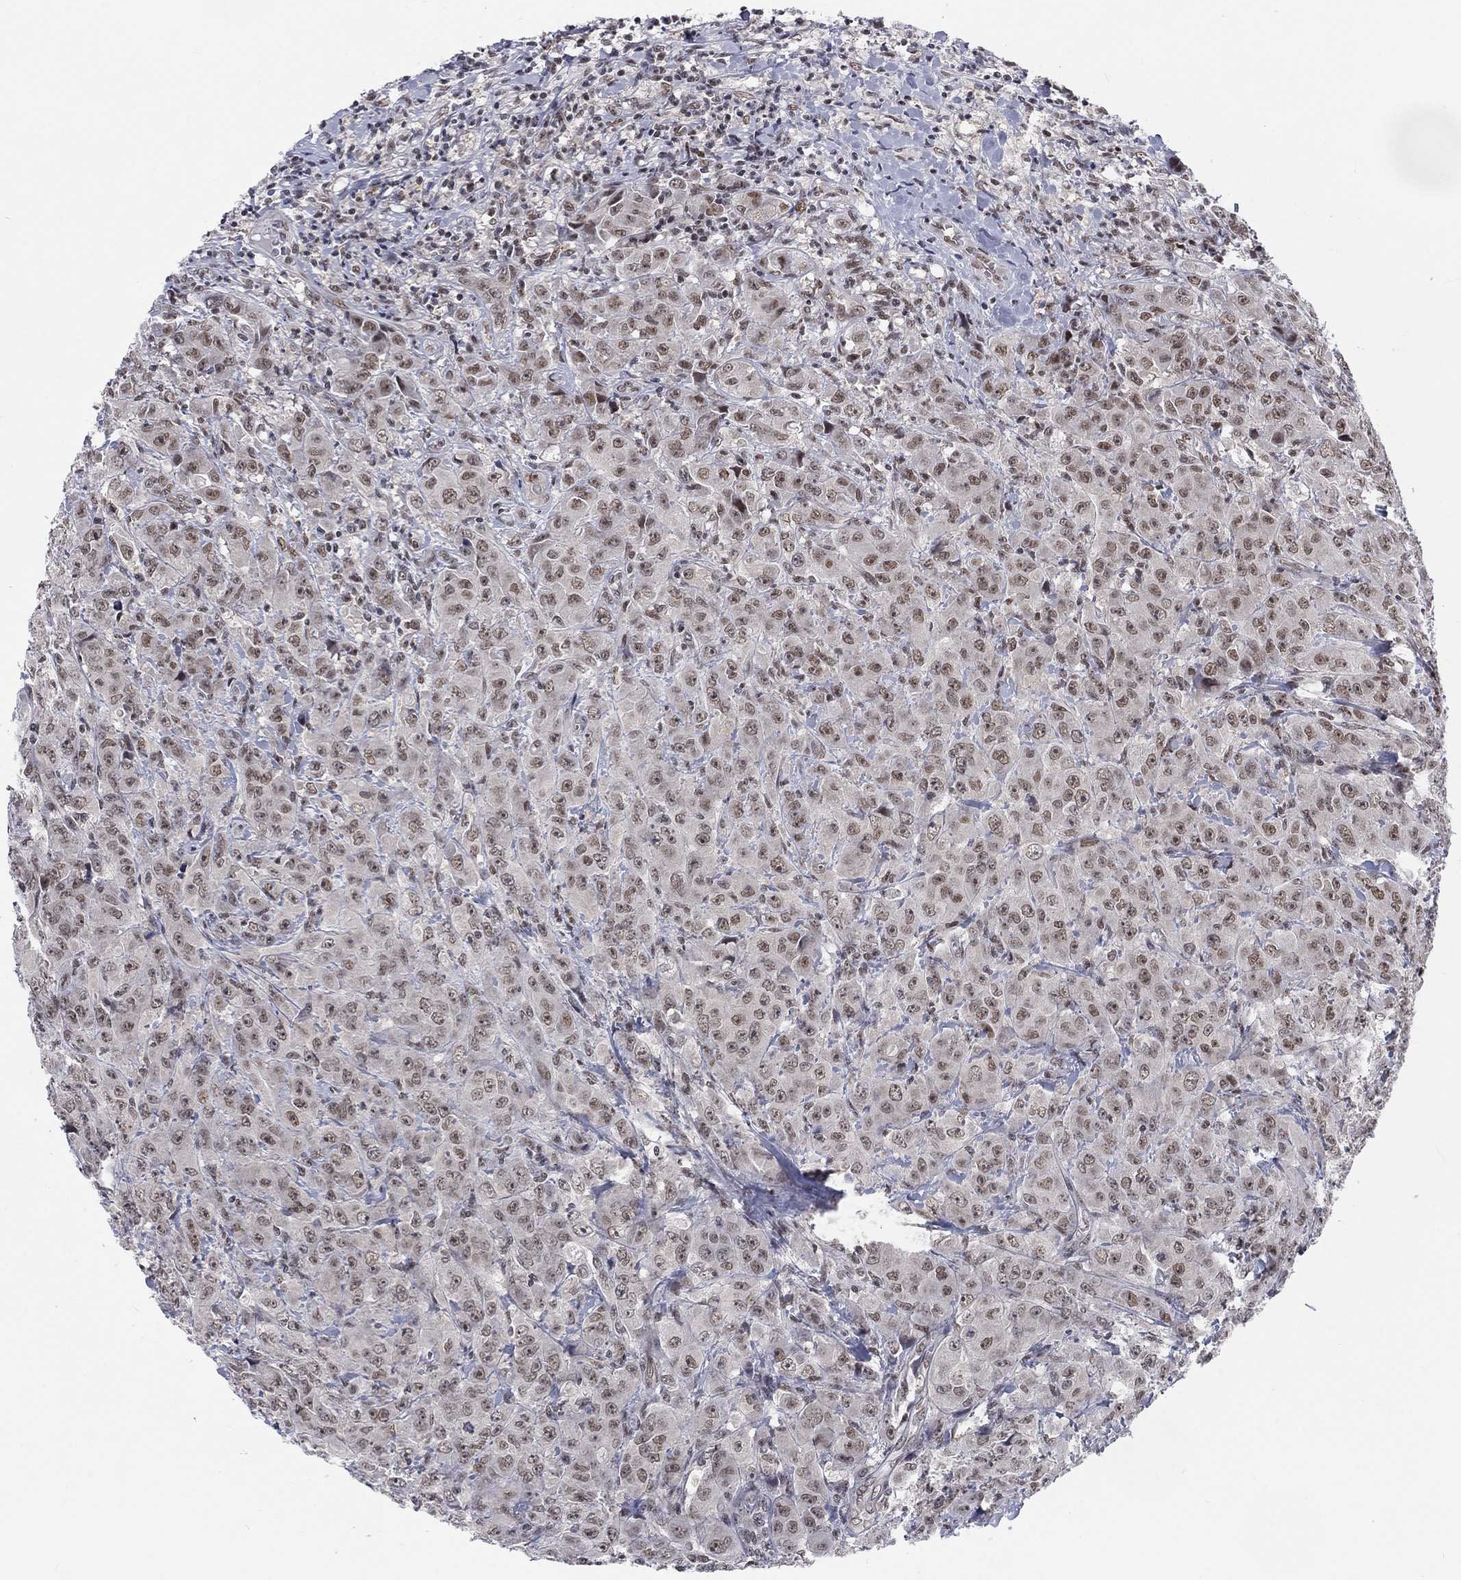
{"staining": {"intensity": "moderate", "quantity": "25%-75%", "location": "nuclear"}, "tissue": "breast cancer", "cell_type": "Tumor cells", "image_type": "cancer", "snomed": [{"axis": "morphology", "description": "Duct carcinoma"}, {"axis": "topography", "description": "Breast"}], "caption": "About 25%-75% of tumor cells in human breast invasive ductal carcinoma display moderate nuclear protein staining as visualized by brown immunohistochemical staining.", "gene": "FYTTD1", "patient": {"sex": "female", "age": 43}}